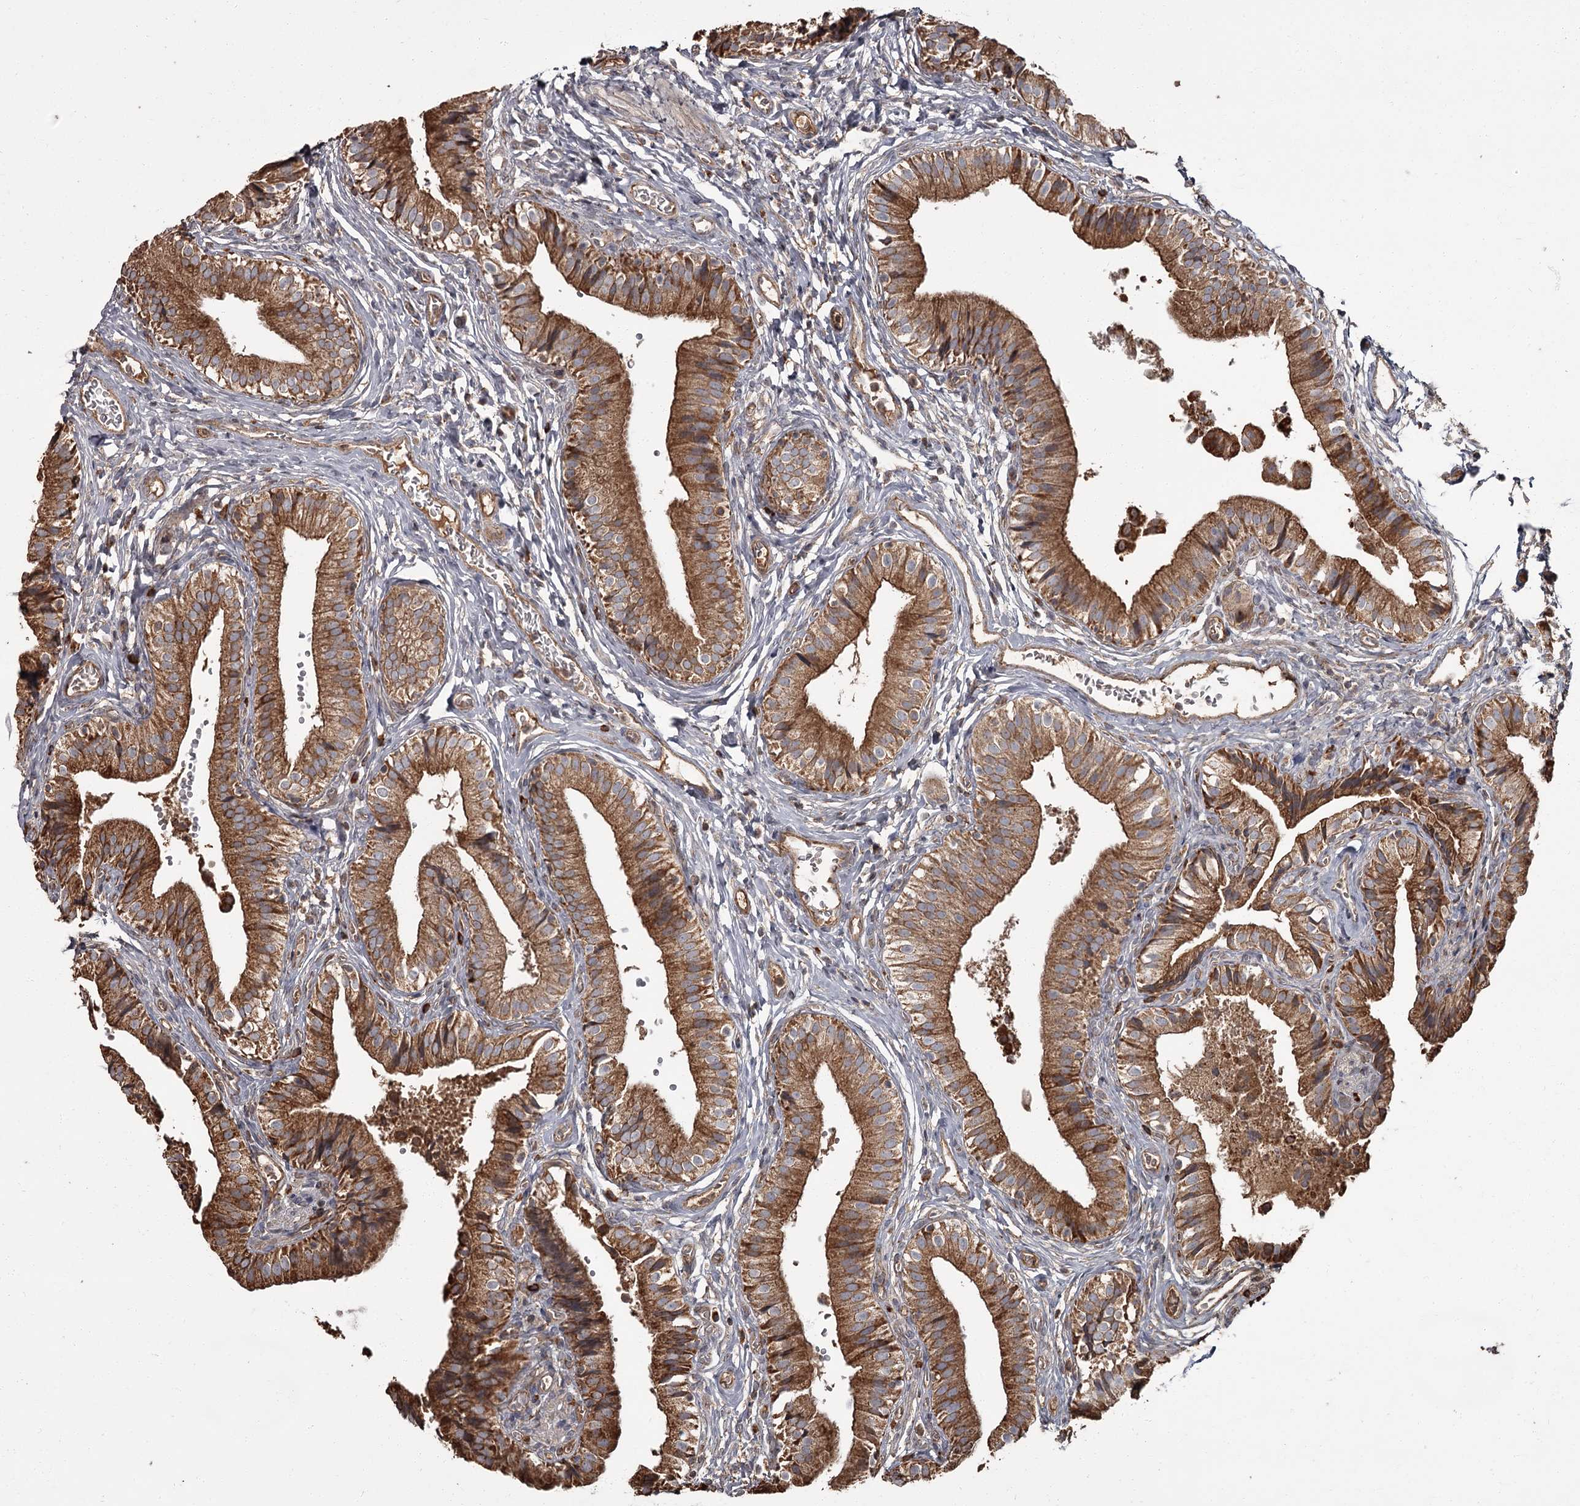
{"staining": {"intensity": "strong", "quantity": ">75%", "location": "cytoplasmic/membranous"}, "tissue": "gallbladder", "cell_type": "Glandular cells", "image_type": "normal", "snomed": [{"axis": "morphology", "description": "Normal tissue, NOS"}, {"axis": "topography", "description": "Gallbladder"}], "caption": "Immunohistochemistry (IHC) staining of normal gallbladder, which displays high levels of strong cytoplasmic/membranous staining in approximately >75% of glandular cells indicating strong cytoplasmic/membranous protein staining. The staining was performed using DAB (brown) for protein detection and nuclei were counterstained in hematoxylin (blue).", "gene": "THAP9", "patient": {"sex": "female", "age": 47}}